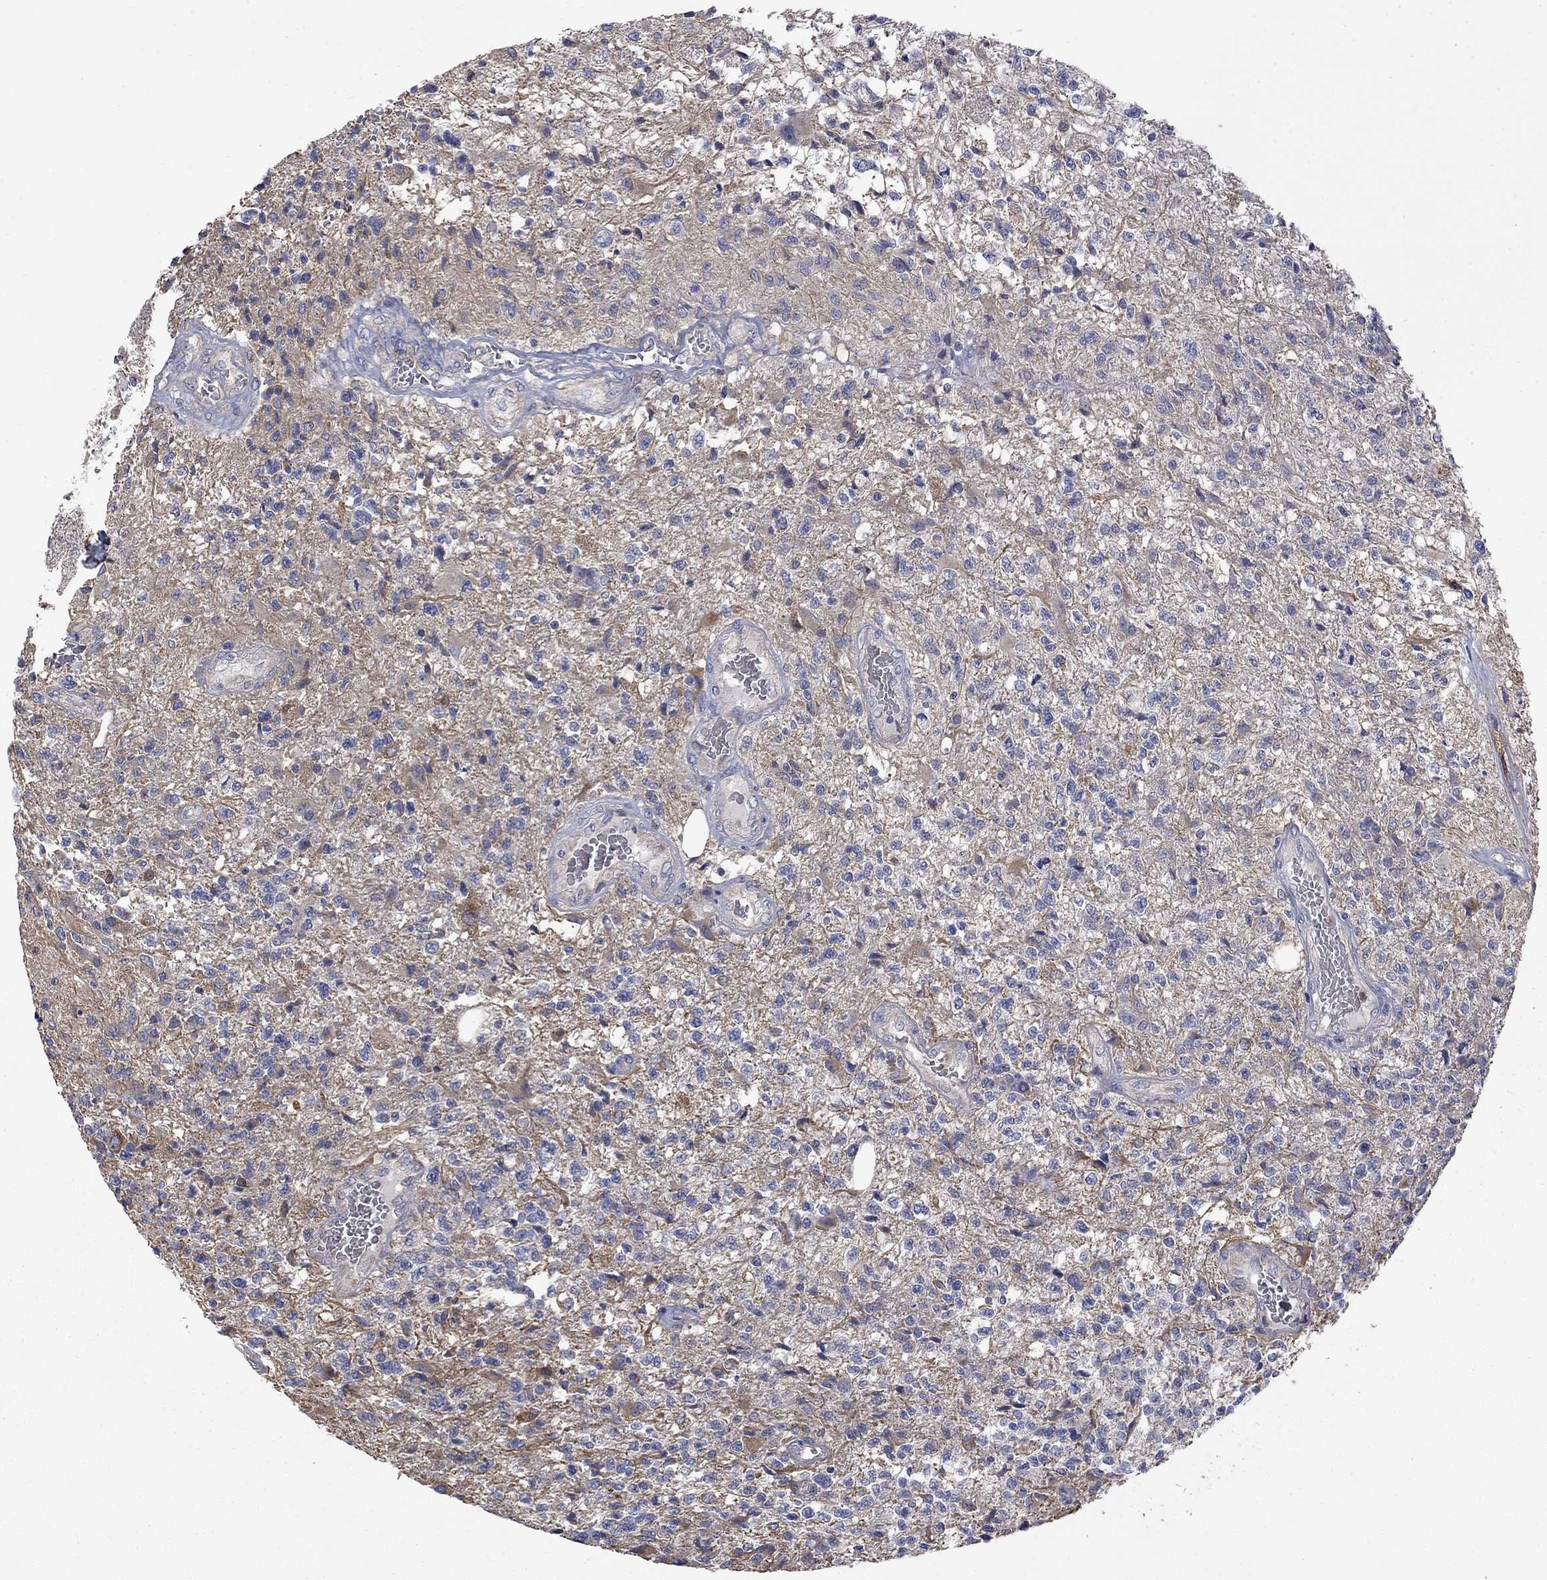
{"staining": {"intensity": "moderate", "quantity": "<25%", "location": "cytoplasmic/membranous"}, "tissue": "glioma", "cell_type": "Tumor cells", "image_type": "cancer", "snomed": [{"axis": "morphology", "description": "Glioma, malignant, High grade"}, {"axis": "topography", "description": "Brain"}], "caption": "Malignant glioma (high-grade) tissue demonstrates moderate cytoplasmic/membranous expression in approximately <25% of tumor cells, visualized by immunohistochemistry.", "gene": "CAMKK2", "patient": {"sex": "male", "age": 56}}